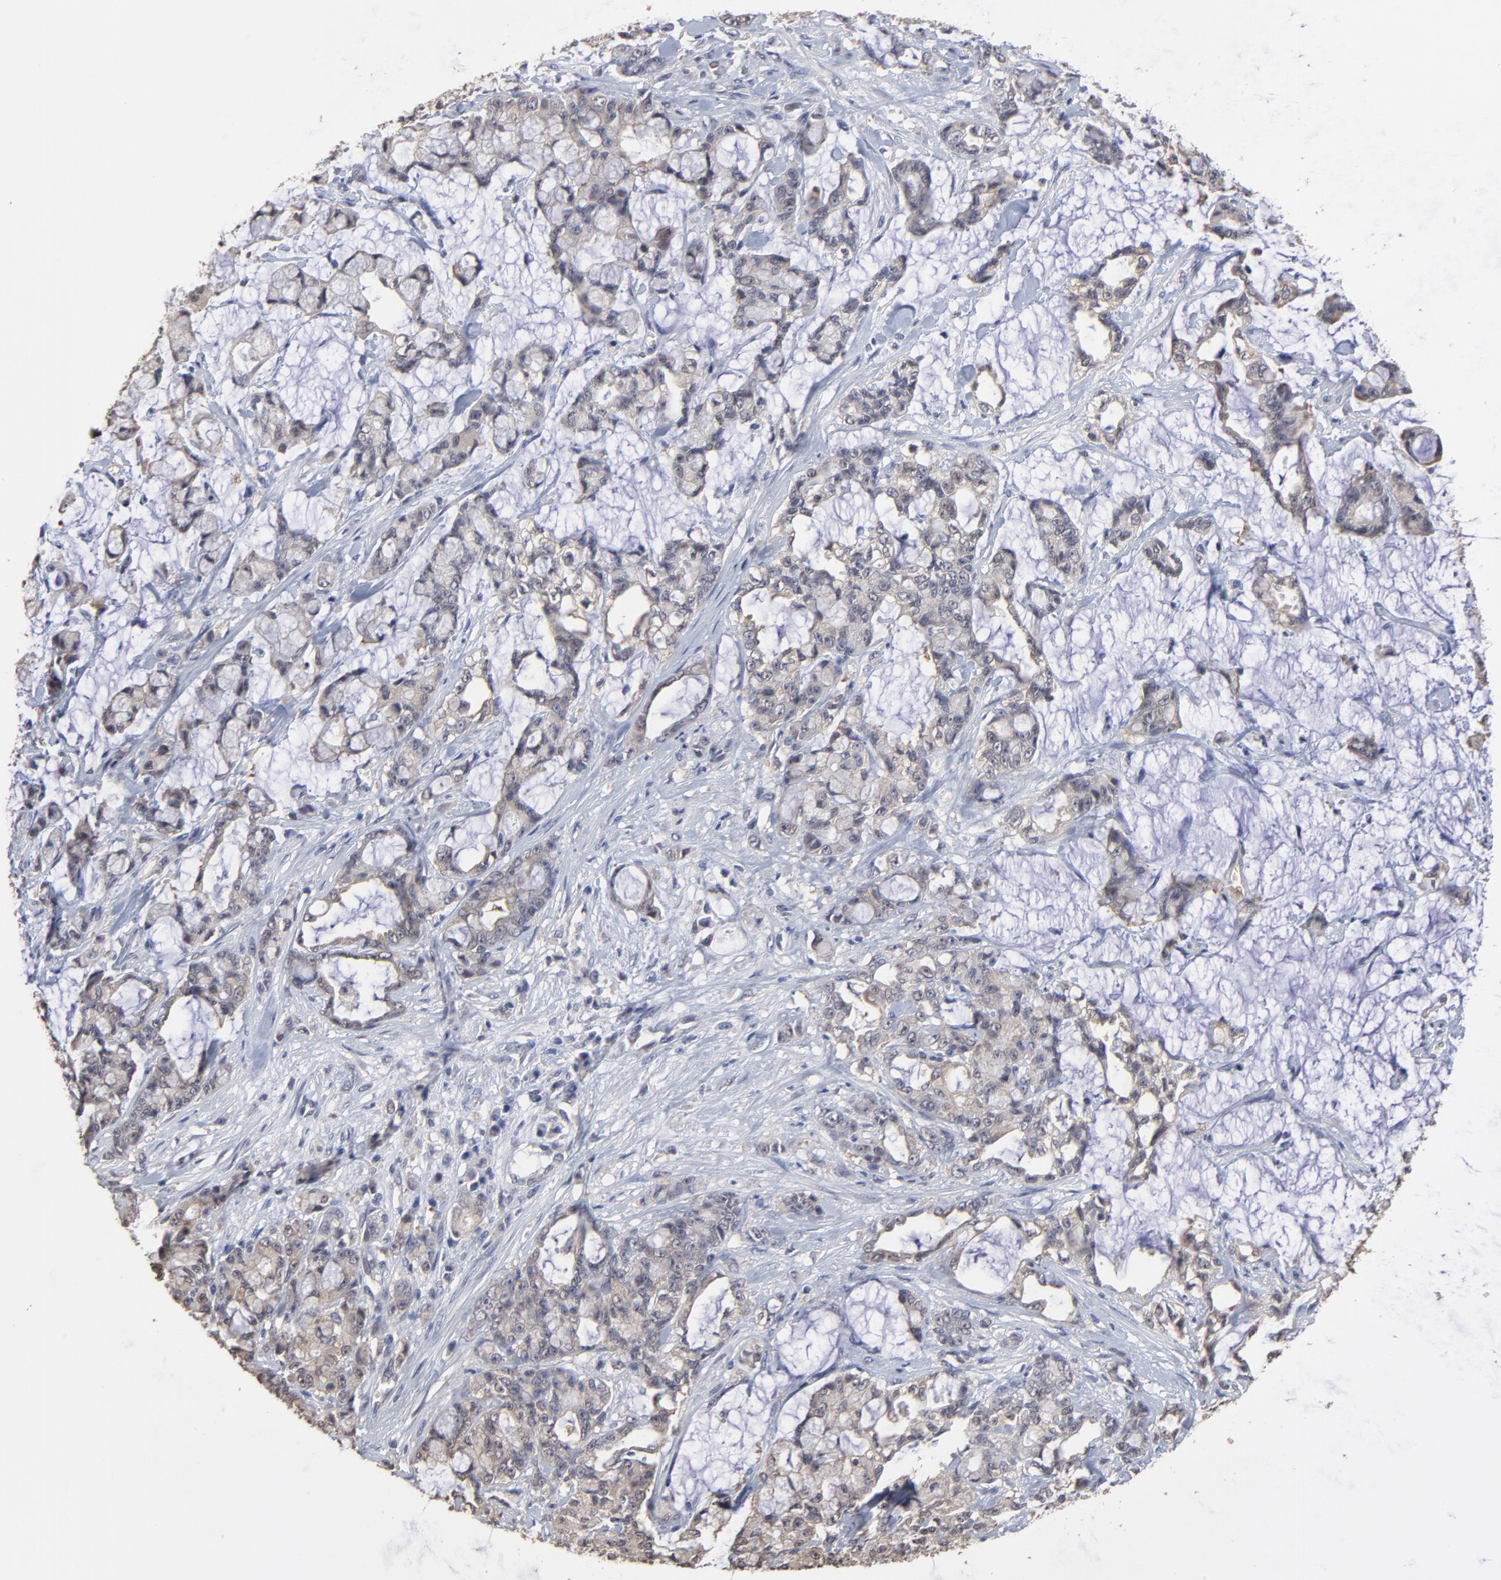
{"staining": {"intensity": "weak", "quantity": ">75%", "location": "cytoplasmic/membranous"}, "tissue": "pancreatic cancer", "cell_type": "Tumor cells", "image_type": "cancer", "snomed": [{"axis": "morphology", "description": "Adenocarcinoma, NOS"}, {"axis": "topography", "description": "Pancreas"}], "caption": "This photomicrograph shows immunohistochemistry (IHC) staining of human pancreatic adenocarcinoma, with low weak cytoplasmic/membranous positivity in approximately >75% of tumor cells.", "gene": "CCT2", "patient": {"sex": "female", "age": 73}}